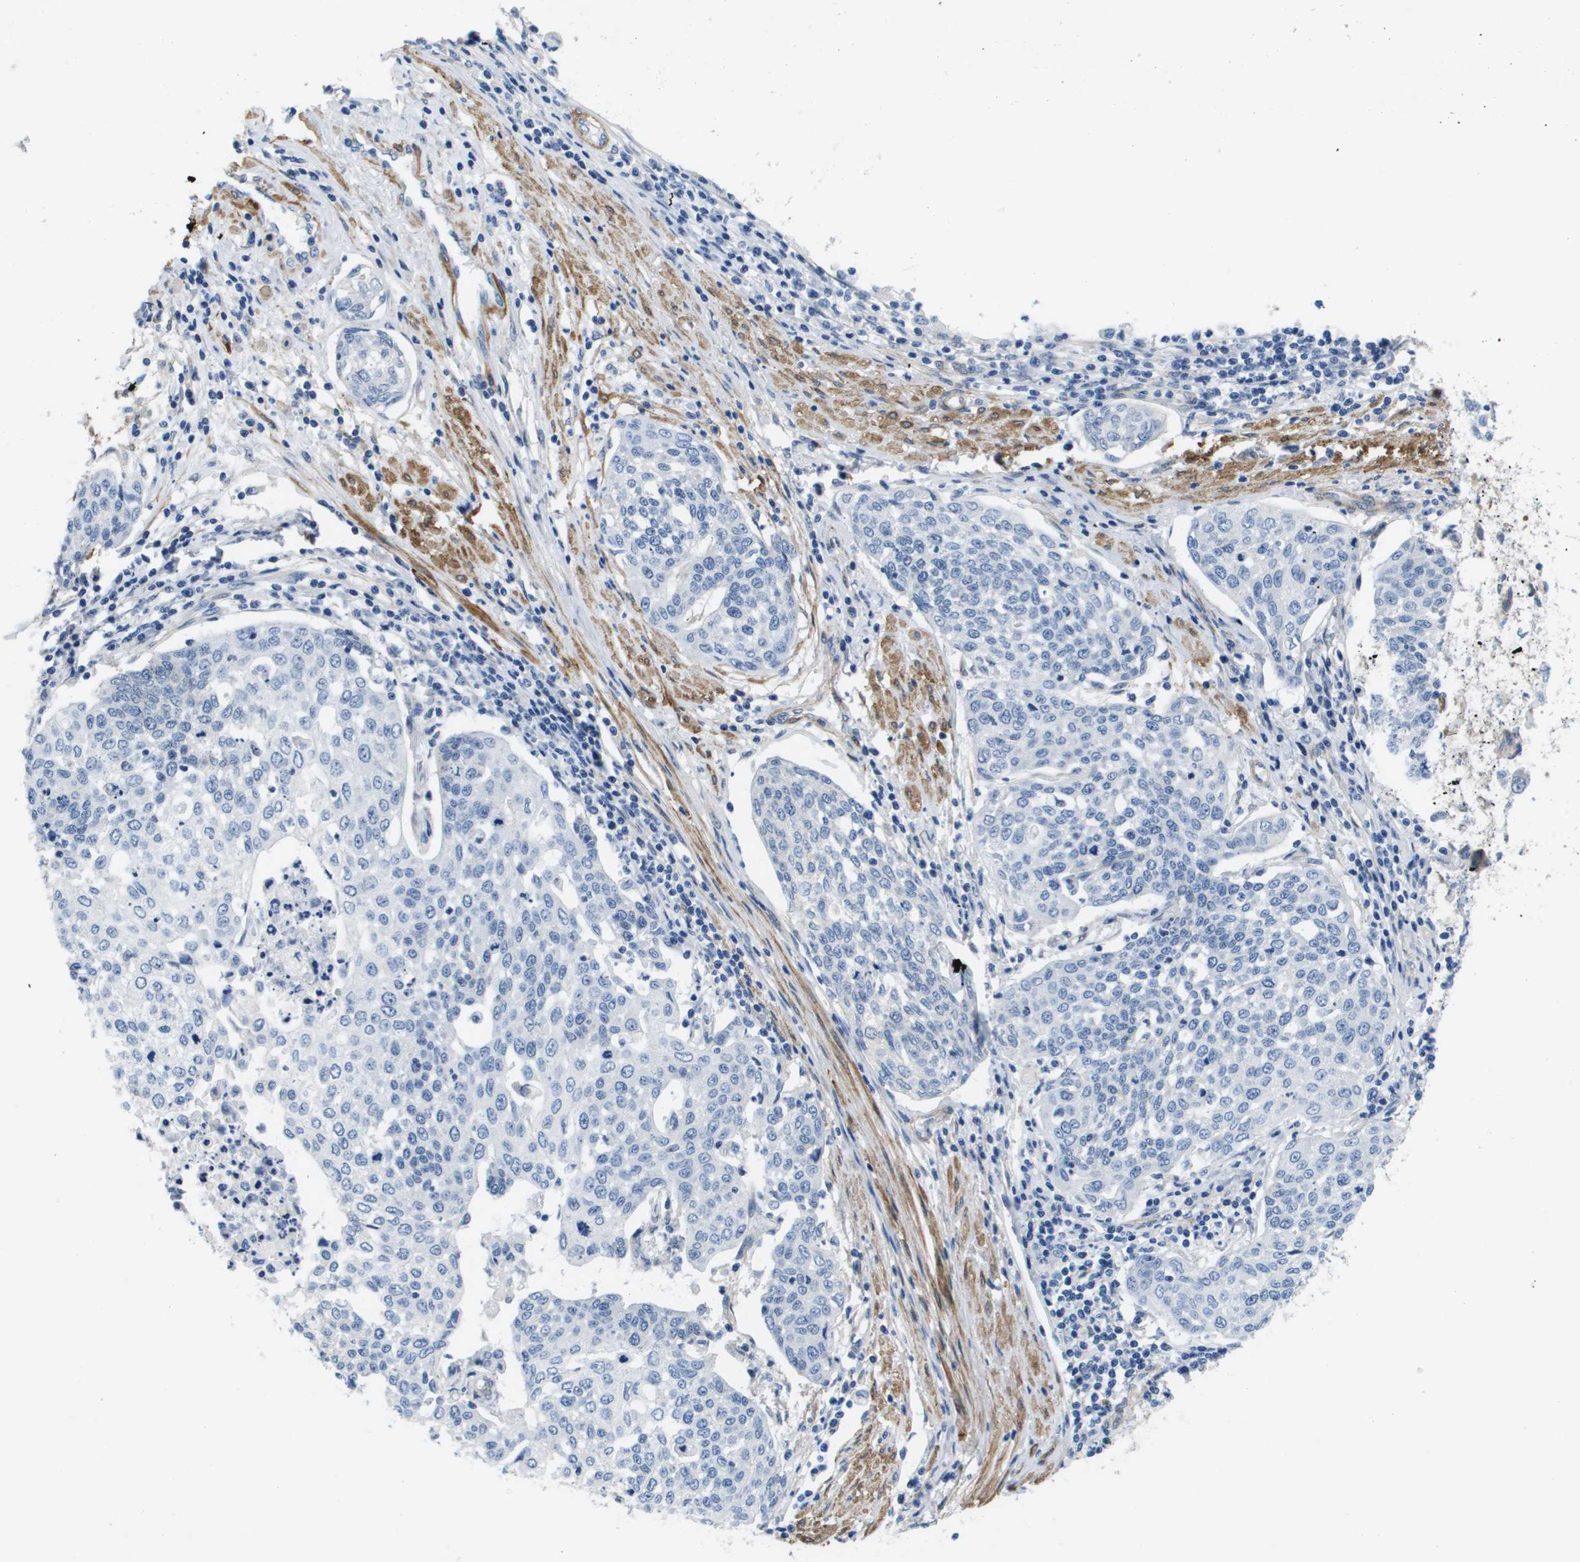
{"staining": {"intensity": "negative", "quantity": "none", "location": "none"}, "tissue": "cervical cancer", "cell_type": "Tumor cells", "image_type": "cancer", "snomed": [{"axis": "morphology", "description": "Squamous cell carcinoma, NOS"}, {"axis": "topography", "description": "Cervix"}], "caption": "A micrograph of squamous cell carcinoma (cervical) stained for a protein displays no brown staining in tumor cells.", "gene": "LPP", "patient": {"sex": "female", "age": 34}}